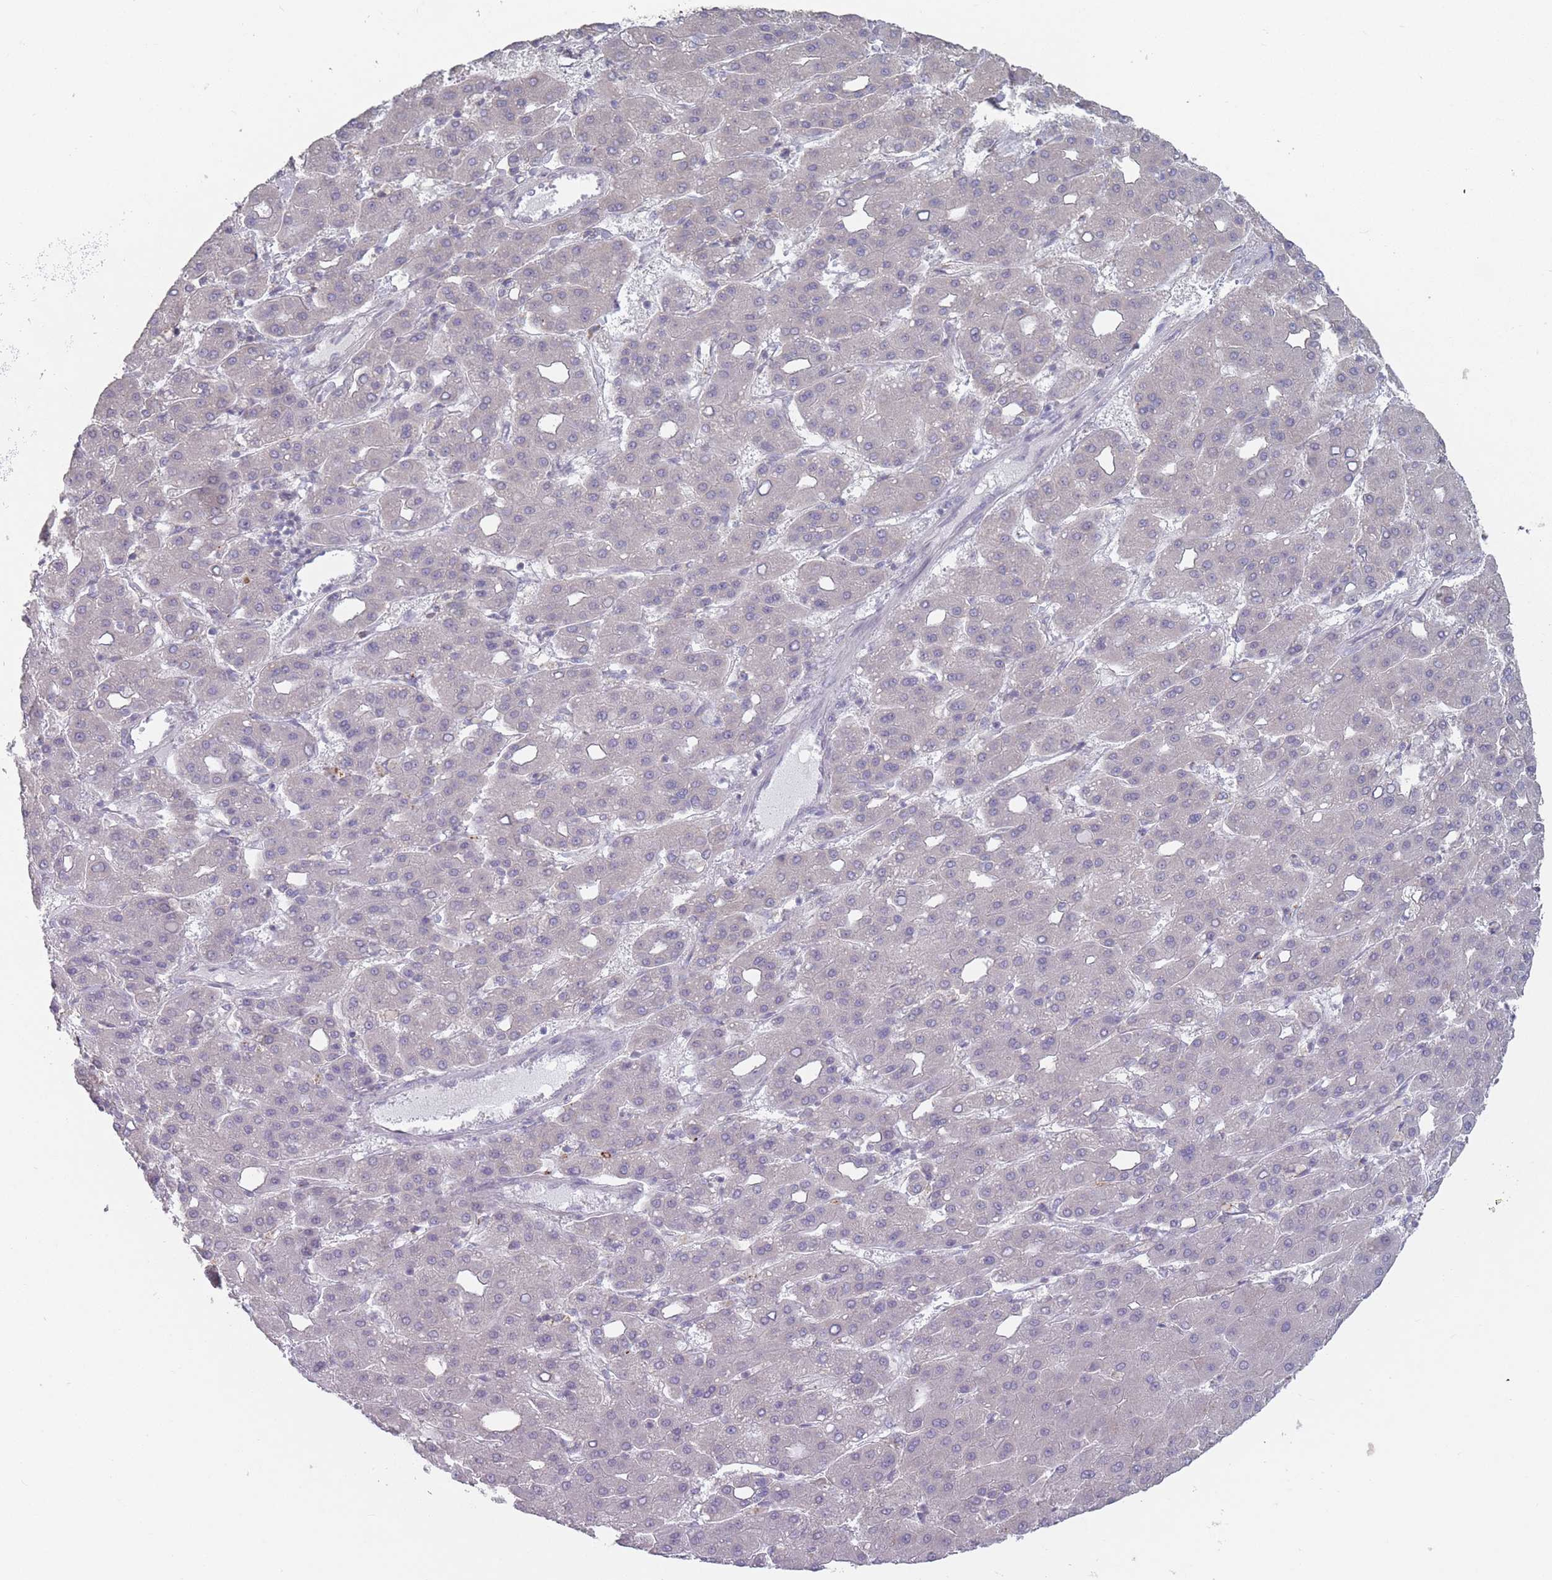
{"staining": {"intensity": "negative", "quantity": "none", "location": "none"}, "tissue": "liver cancer", "cell_type": "Tumor cells", "image_type": "cancer", "snomed": [{"axis": "morphology", "description": "Carcinoma, Hepatocellular, NOS"}, {"axis": "topography", "description": "Liver"}], "caption": "This is an immunohistochemistry histopathology image of hepatocellular carcinoma (liver). There is no positivity in tumor cells.", "gene": "AKAIN1", "patient": {"sex": "male", "age": 65}}